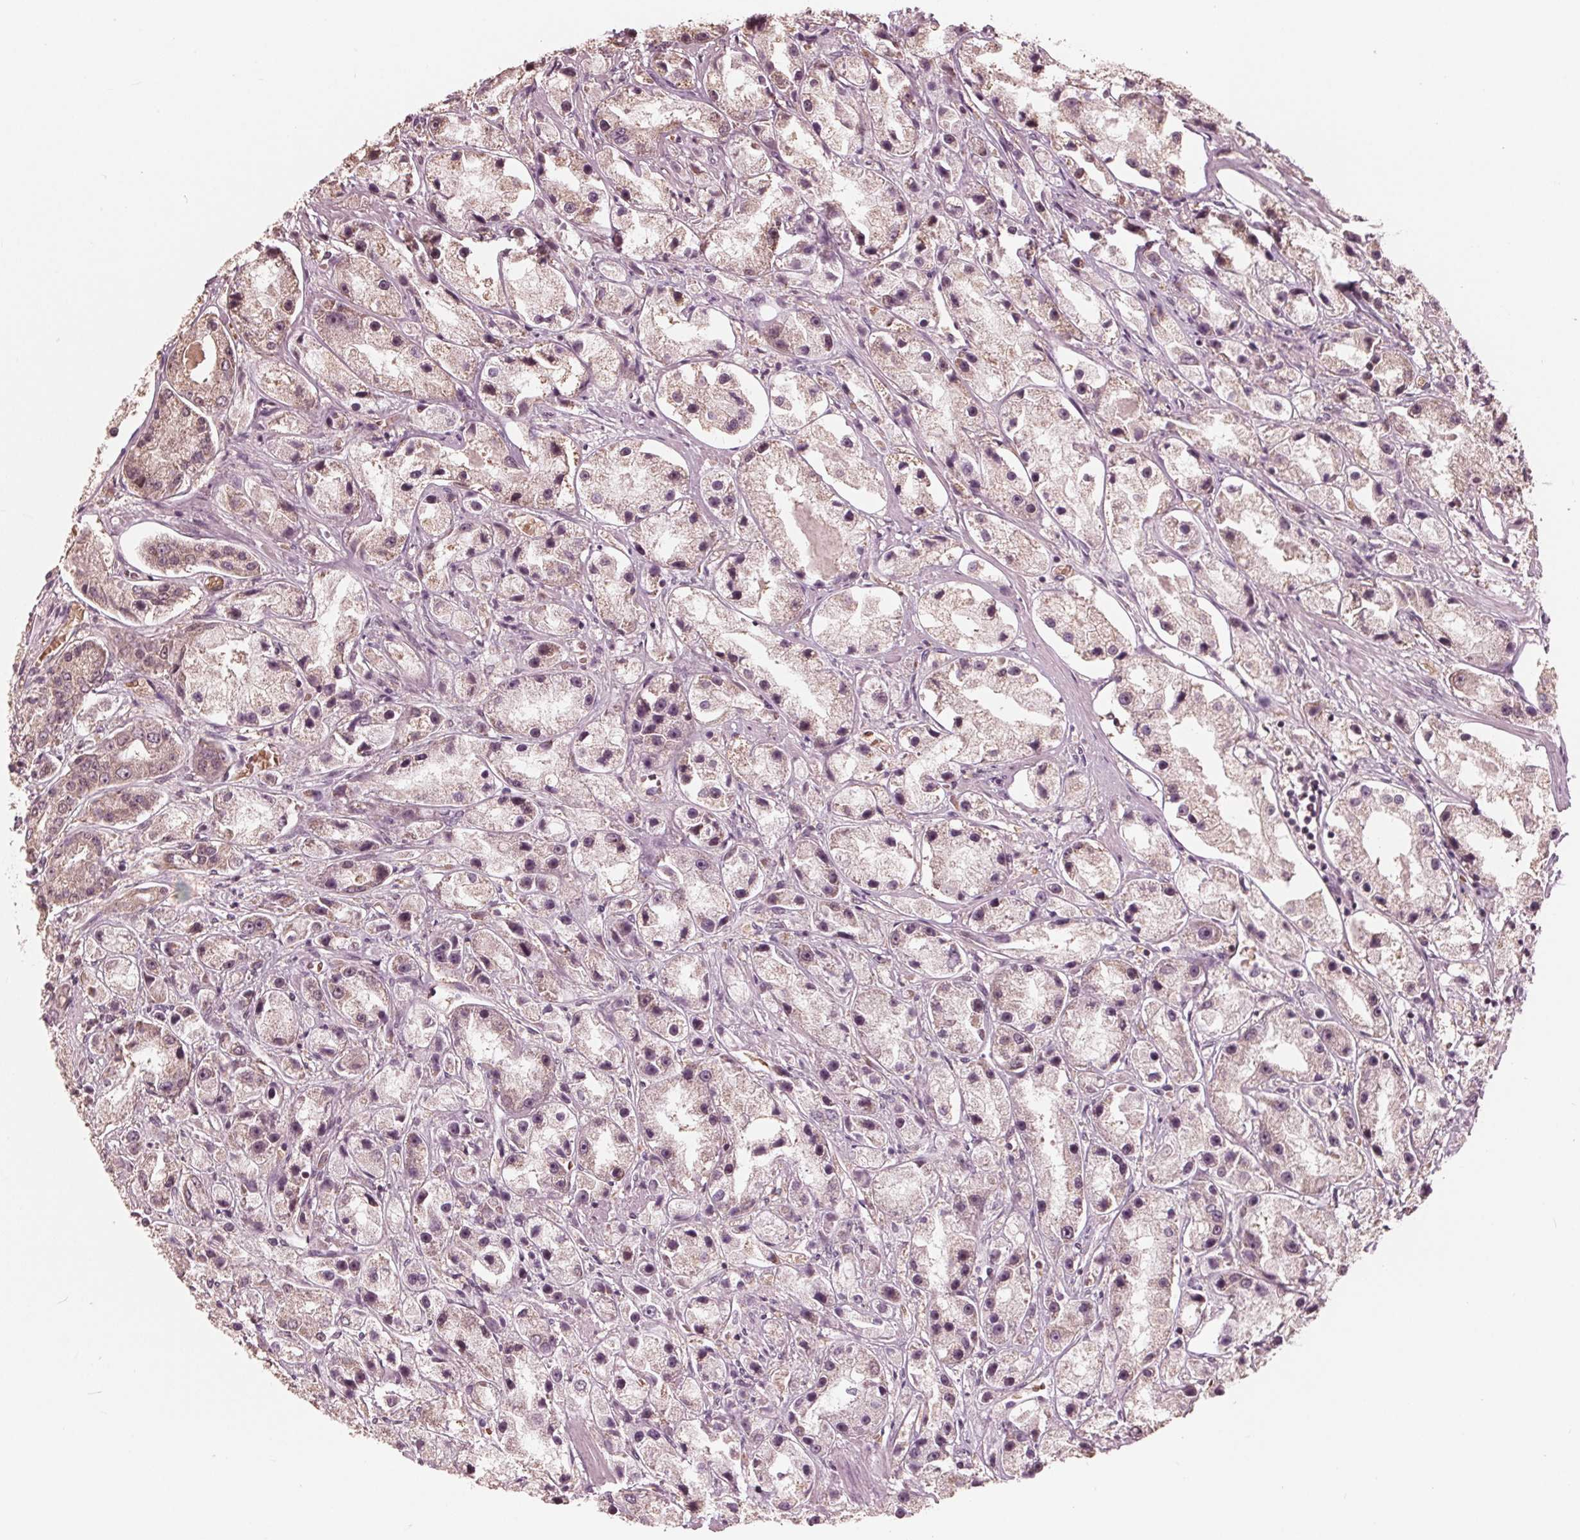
{"staining": {"intensity": "weak", "quantity": "<25%", "location": "nuclear"}, "tissue": "prostate cancer", "cell_type": "Tumor cells", "image_type": "cancer", "snomed": [{"axis": "morphology", "description": "Adenocarcinoma, High grade"}, {"axis": "topography", "description": "Prostate"}], "caption": "DAB immunohistochemical staining of prostate cancer demonstrates no significant staining in tumor cells. (Brightfield microscopy of DAB (3,3'-diaminobenzidine) immunohistochemistry (IHC) at high magnification).", "gene": "HIRIP3", "patient": {"sex": "male", "age": 67}}